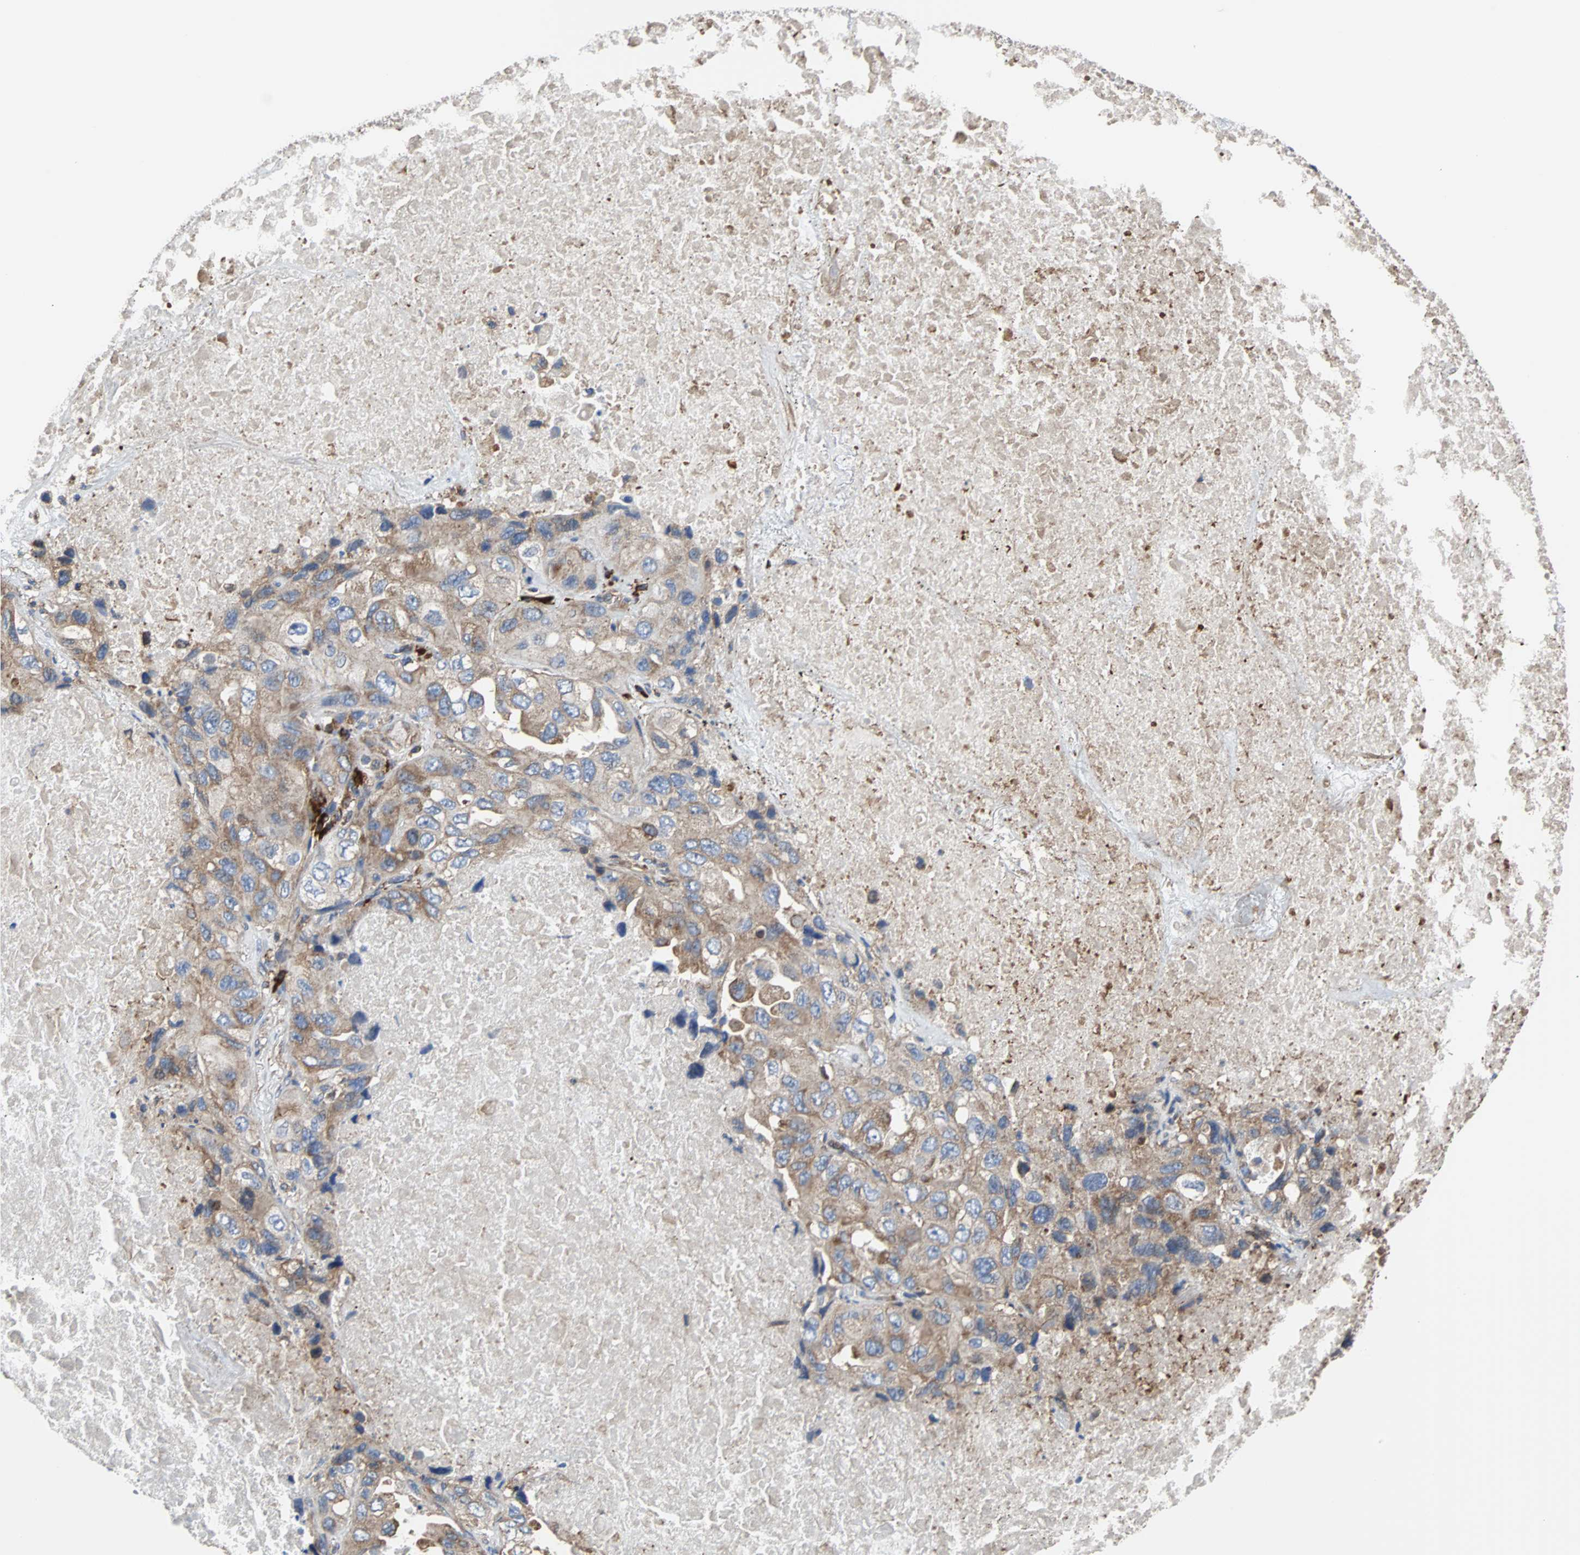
{"staining": {"intensity": "weak", "quantity": ">75%", "location": "cytoplasmic/membranous"}, "tissue": "lung cancer", "cell_type": "Tumor cells", "image_type": "cancer", "snomed": [{"axis": "morphology", "description": "Squamous cell carcinoma, NOS"}, {"axis": "topography", "description": "Lung"}], "caption": "About >75% of tumor cells in squamous cell carcinoma (lung) reveal weak cytoplasmic/membranous protein staining as visualized by brown immunohistochemical staining.", "gene": "PLCG2", "patient": {"sex": "female", "age": 73}}